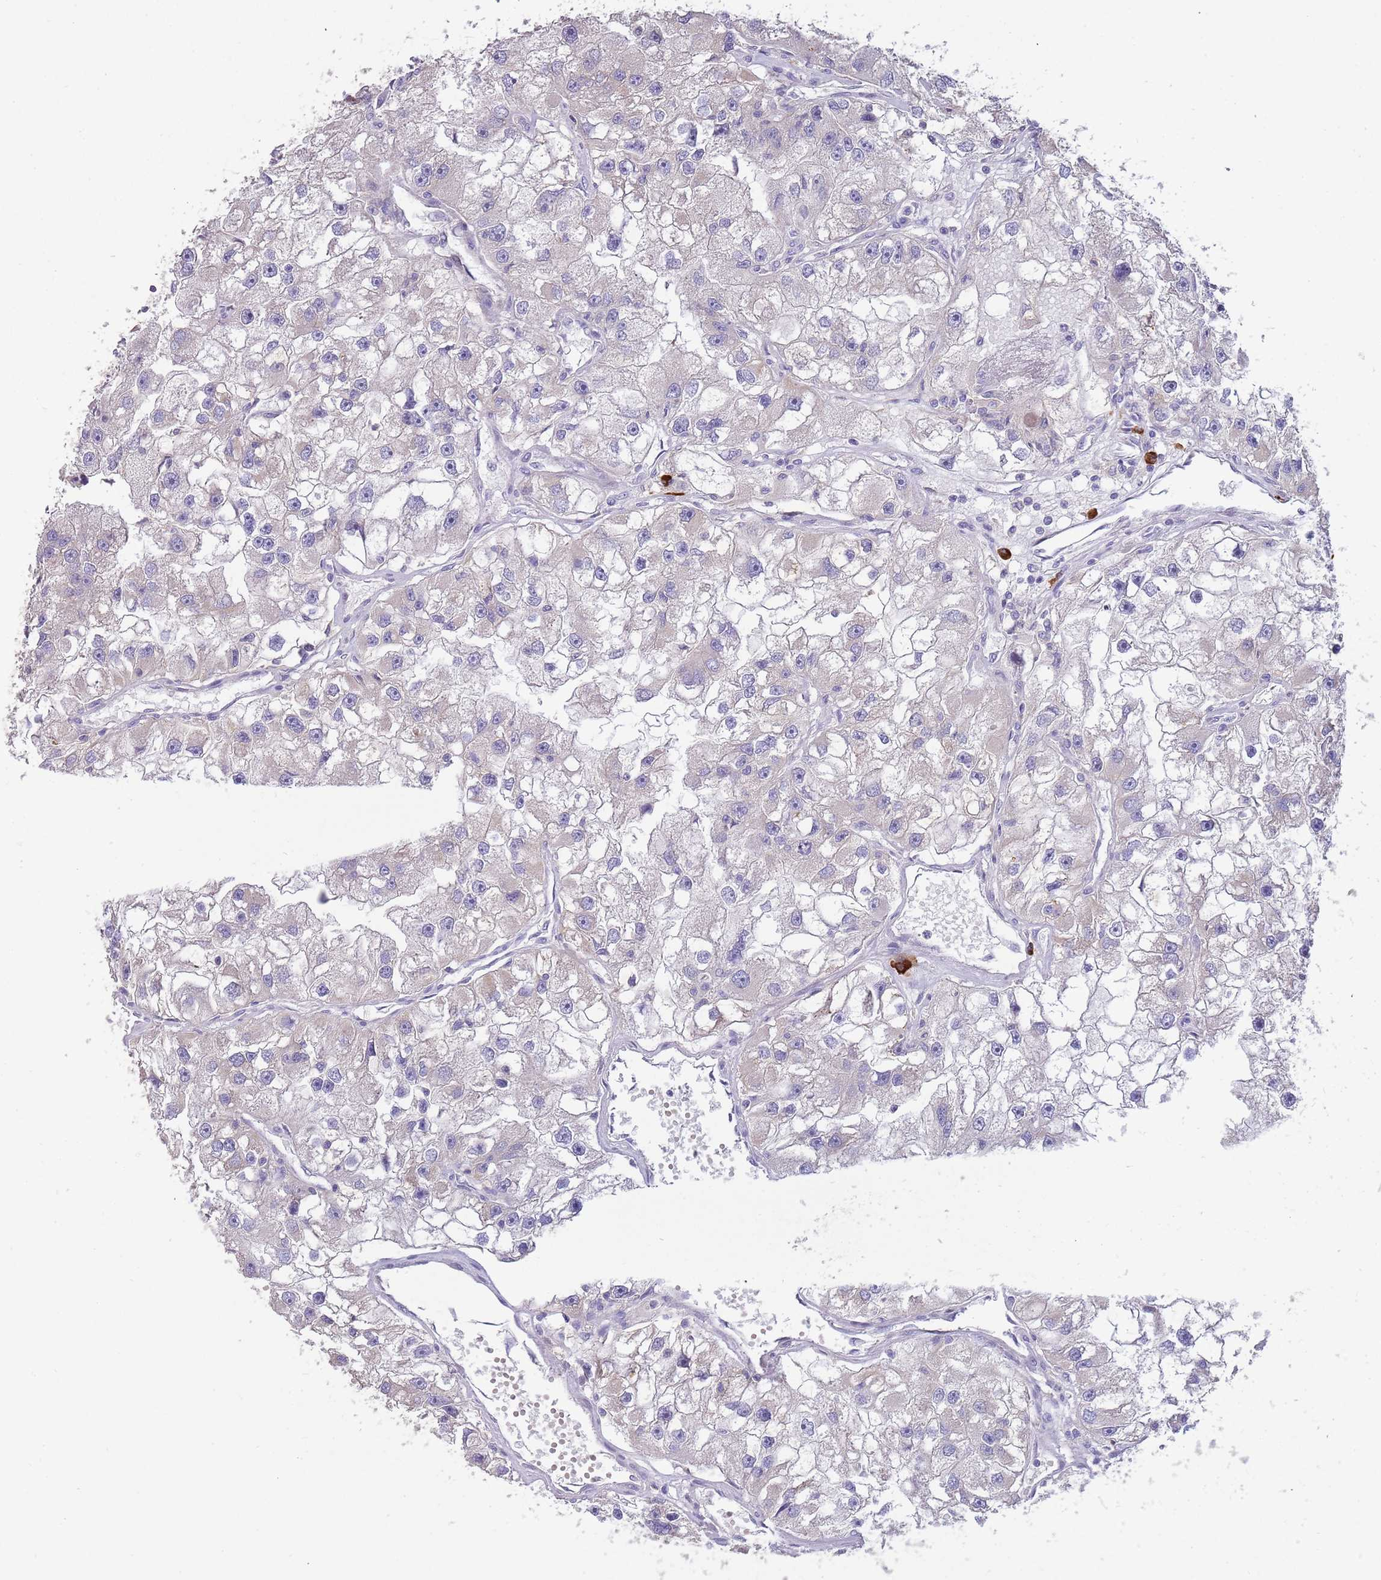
{"staining": {"intensity": "negative", "quantity": "none", "location": "none"}, "tissue": "renal cancer", "cell_type": "Tumor cells", "image_type": "cancer", "snomed": [{"axis": "morphology", "description": "Adenocarcinoma, NOS"}, {"axis": "topography", "description": "Kidney"}], "caption": "Renal cancer was stained to show a protein in brown. There is no significant positivity in tumor cells.", "gene": "SUSD1", "patient": {"sex": "male", "age": 63}}